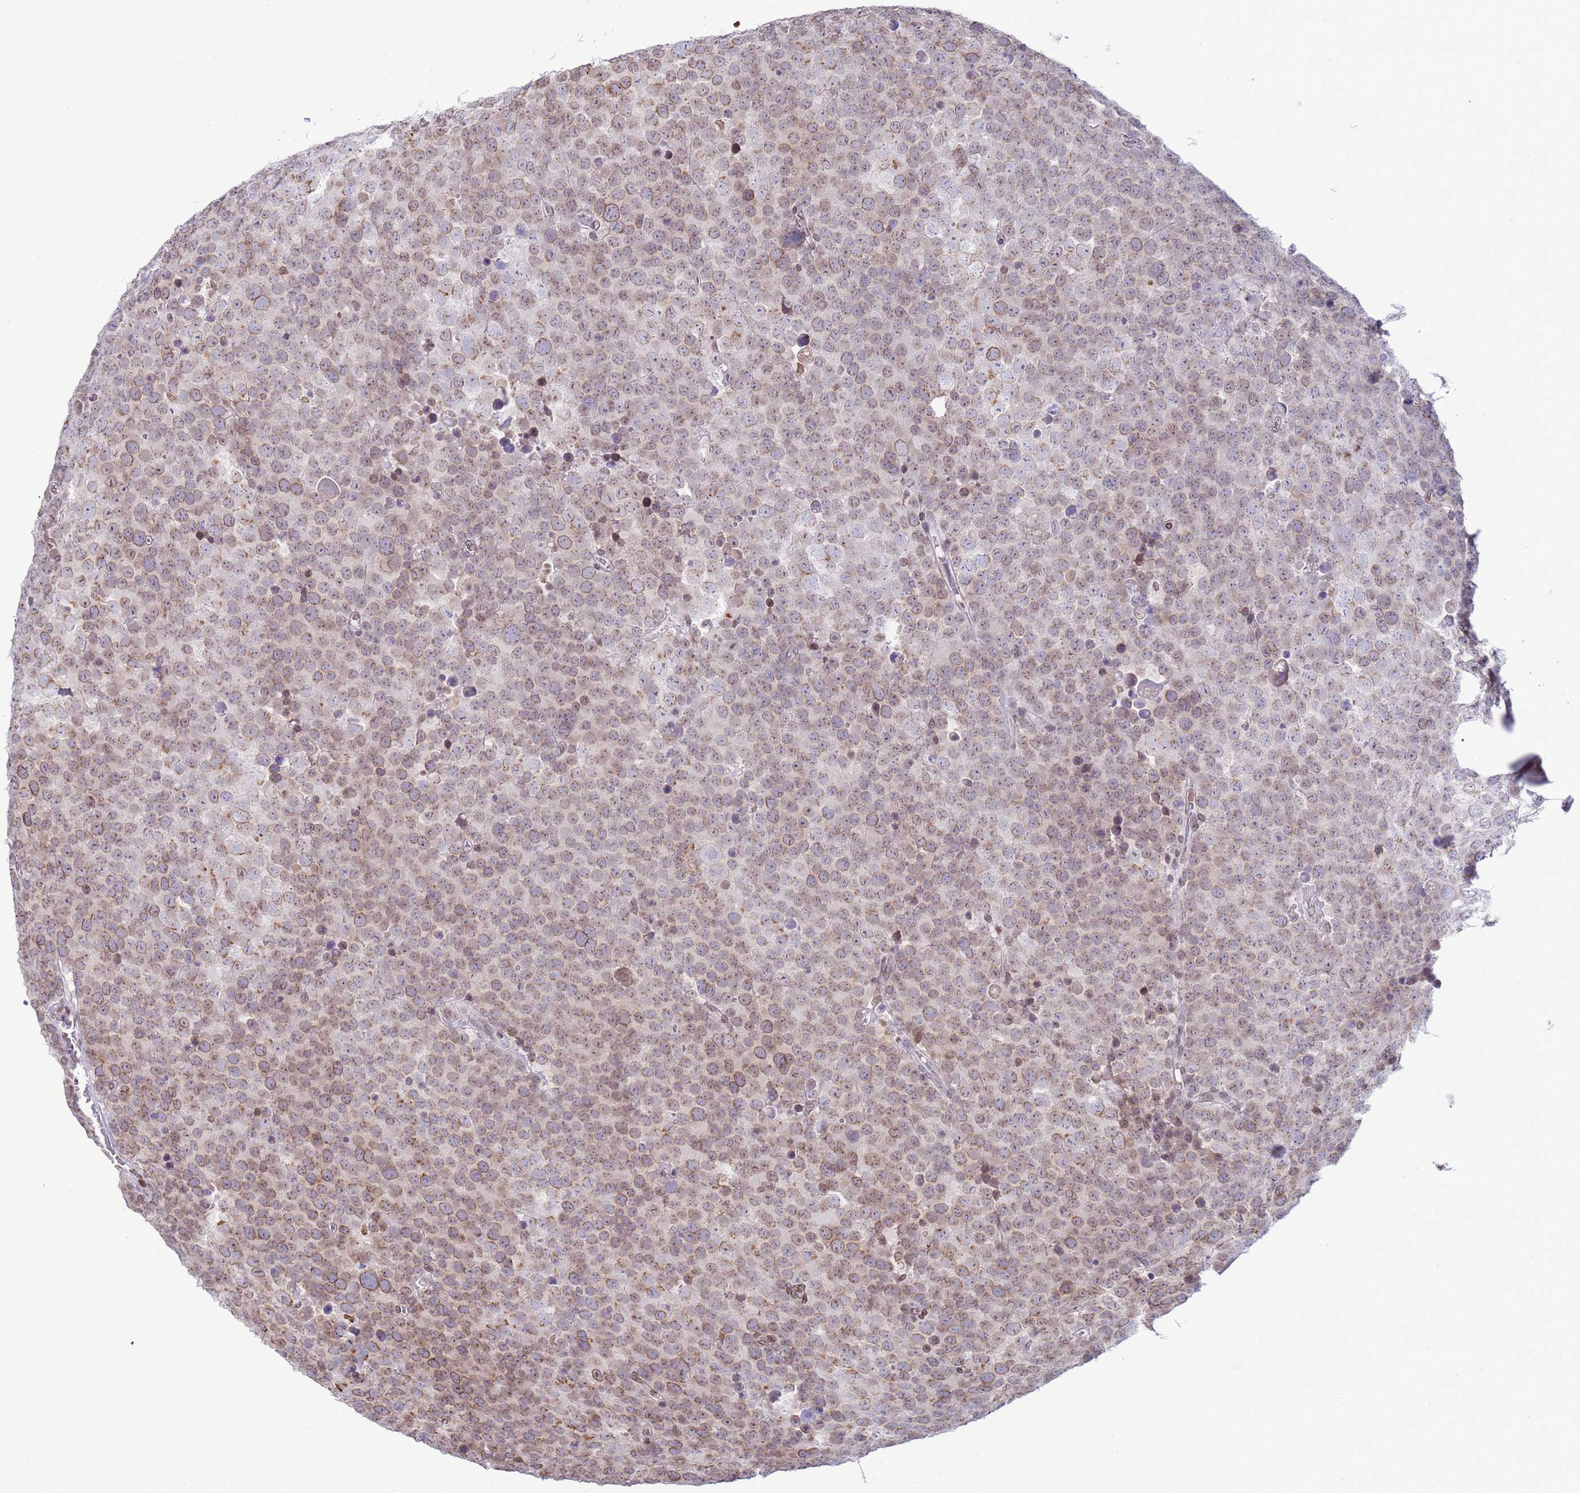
{"staining": {"intensity": "weak", "quantity": ">75%", "location": "cytoplasmic/membranous,nuclear"}, "tissue": "testis cancer", "cell_type": "Tumor cells", "image_type": "cancer", "snomed": [{"axis": "morphology", "description": "Seminoma, NOS"}, {"axis": "topography", "description": "Testis"}], "caption": "This photomicrograph reveals immunohistochemistry staining of human testis seminoma, with low weak cytoplasmic/membranous and nuclear staining in about >75% of tumor cells.", "gene": "DHX37", "patient": {"sex": "male", "age": 71}}